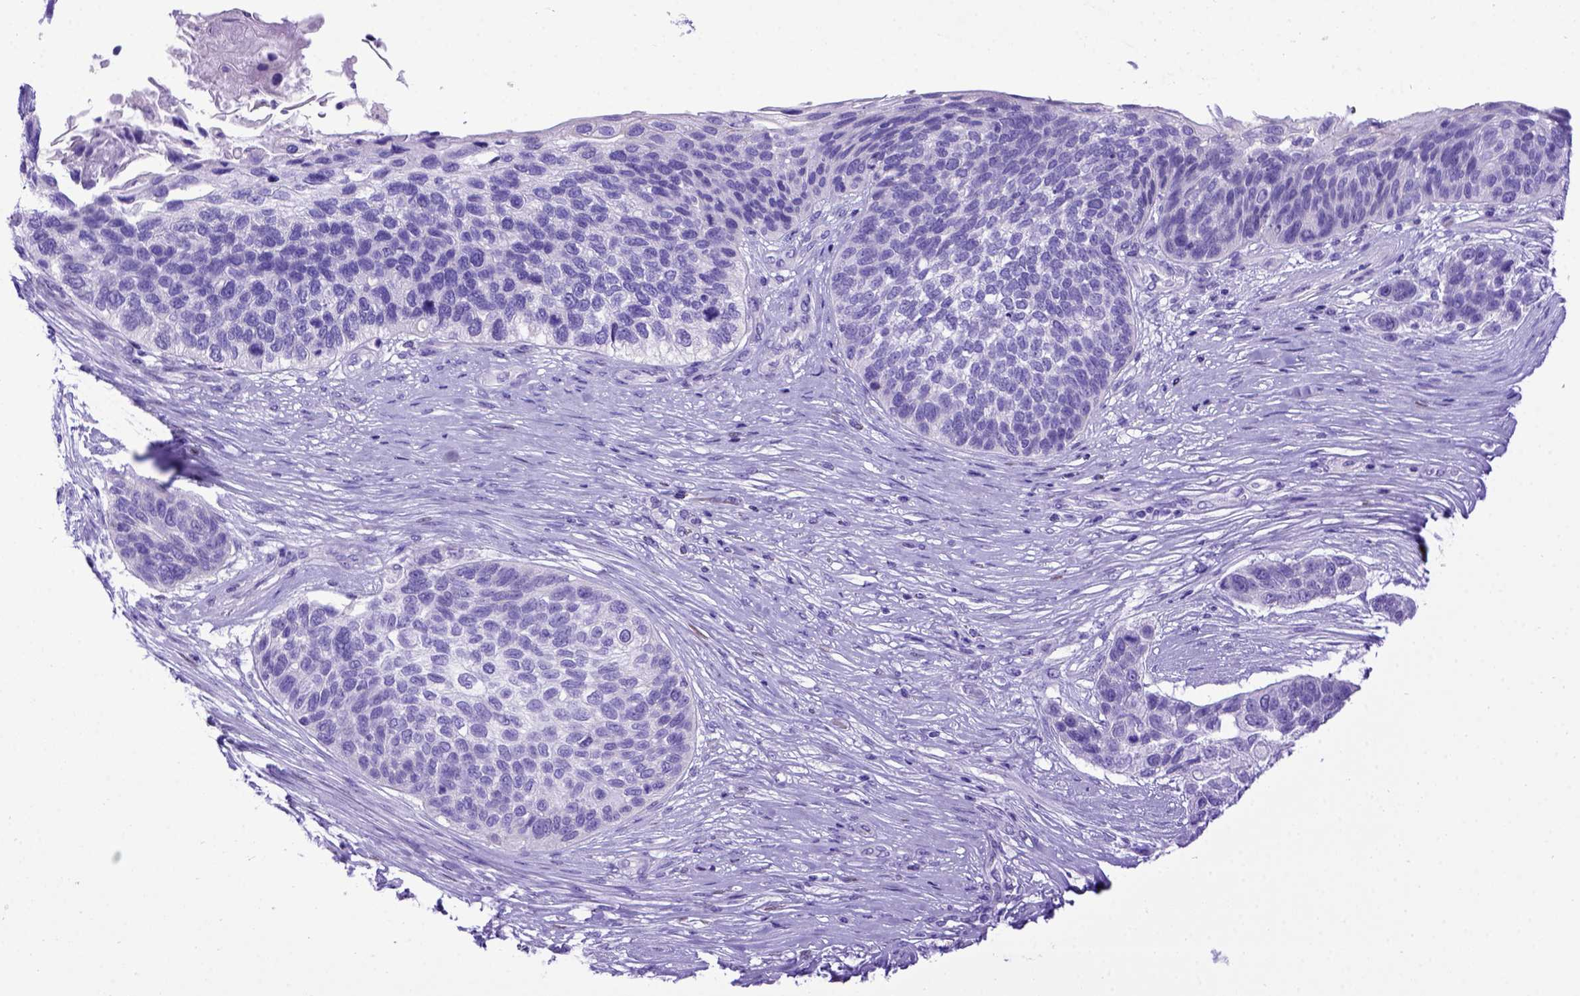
{"staining": {"intensity": "negative", "quantity": "none", "location": "none"}, "tissue": "lung cancer", "cell_type": "Tumor cells", "image_type": "cancer", "snomed": [{"axis": "morphology", "description": "Squamous cell carcinoma, NOS"}, {"axis": "topography", "description": "Lung"}], "caption": "Immunohistochemical staining of lung cancer (squamous cell carcinoma) shows no significant positivity in tumor cells.", "gene": "MEOX2", "patient": {"sex": "male", "age": 69}}